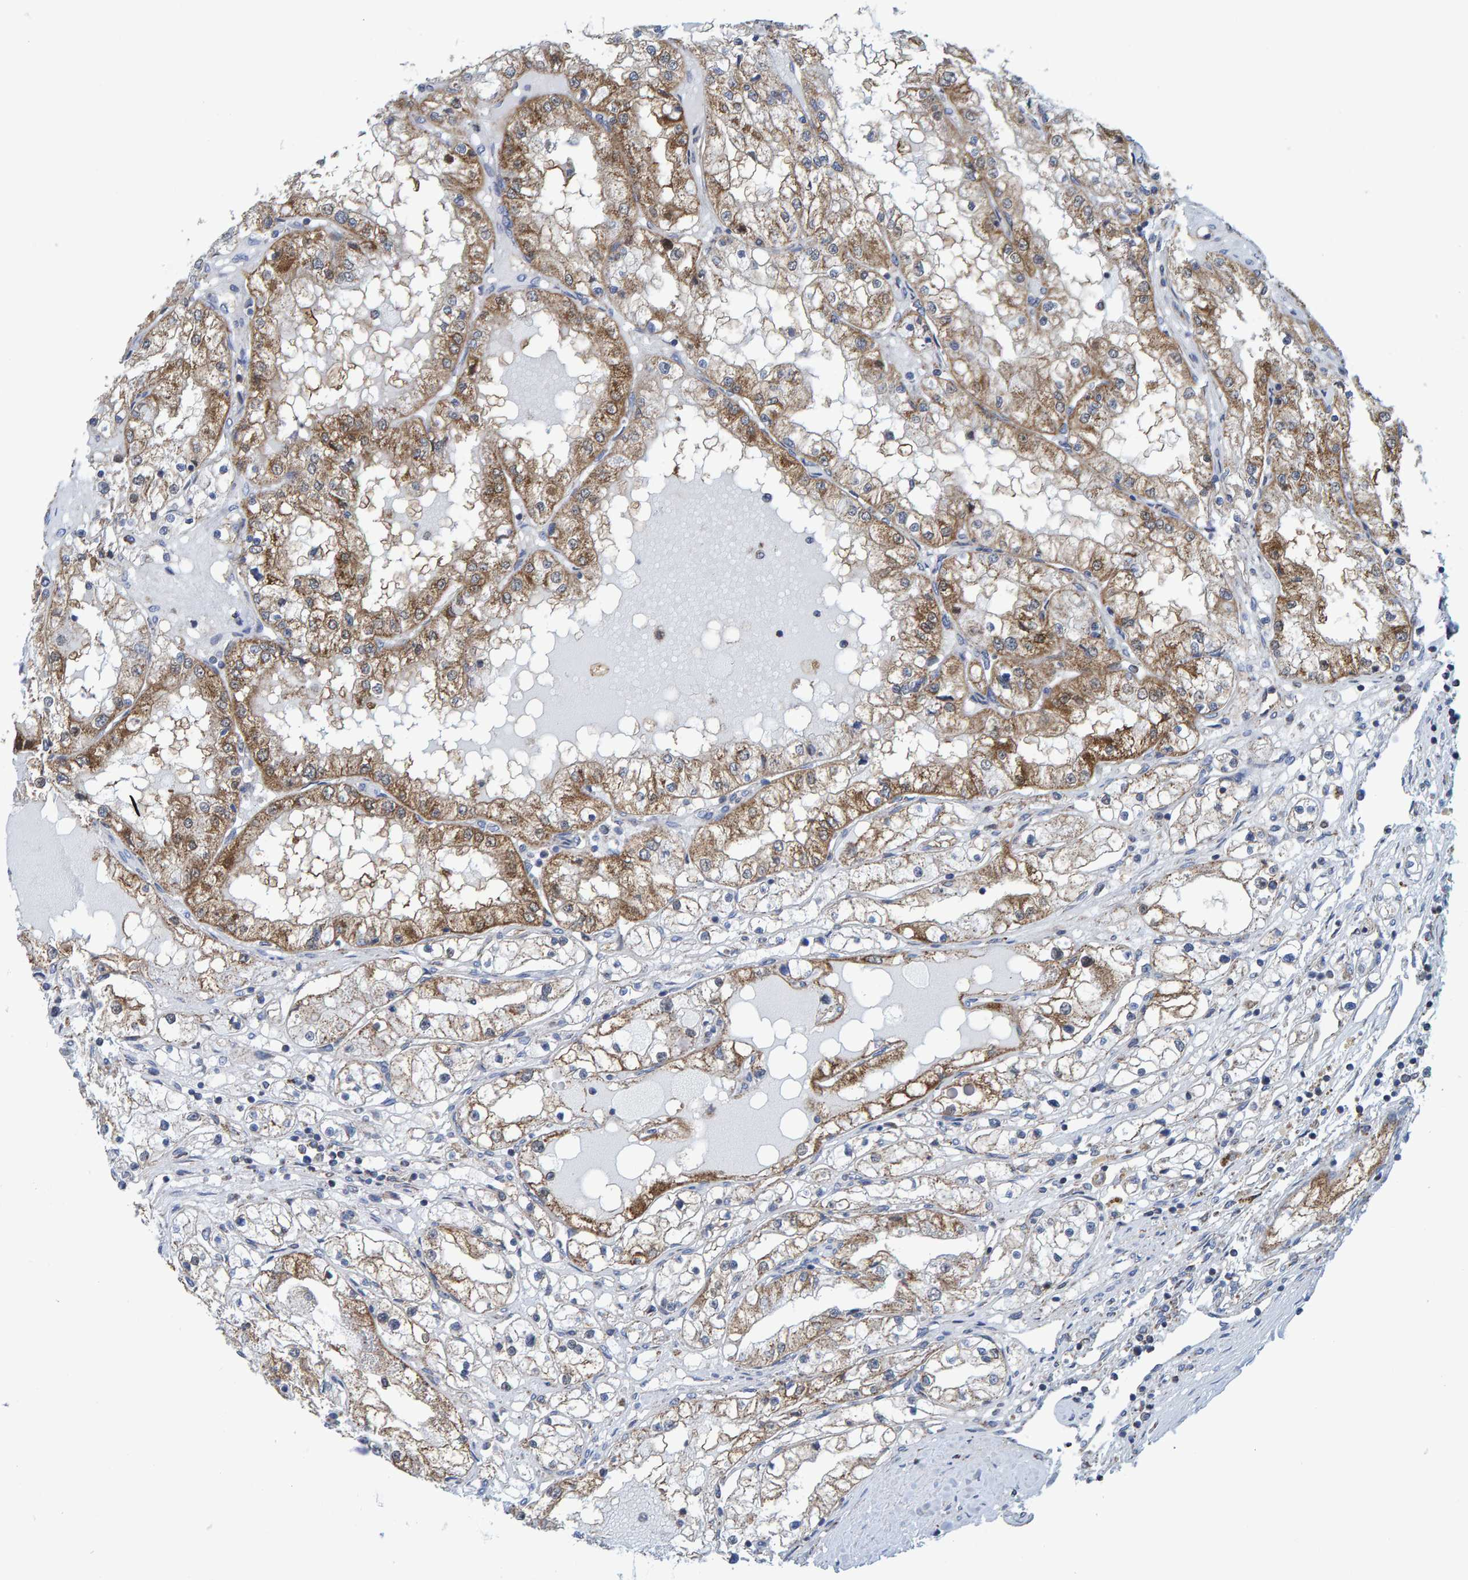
{"staining": {"intensity": "moderate", "quantity": ">75%", "location": "cytoplasmic/membranous"}, "tissue": "renal cancer", "cell_type": "Tumor cells", "image_type": "cancer", "snomed": [{"axis": "morphology", "description": "Adenocarcinoma, NOS"}, {"axis": "topography", "description": "Kidney"}], "caption": "Protein expression analysis of adenocarcinoma (renal) displays moderate cytoplasmic/membranous staining in about >75% of tumor cells.", "gene": "MRPS7", "patient": {"sex": "male", "age": 68}}